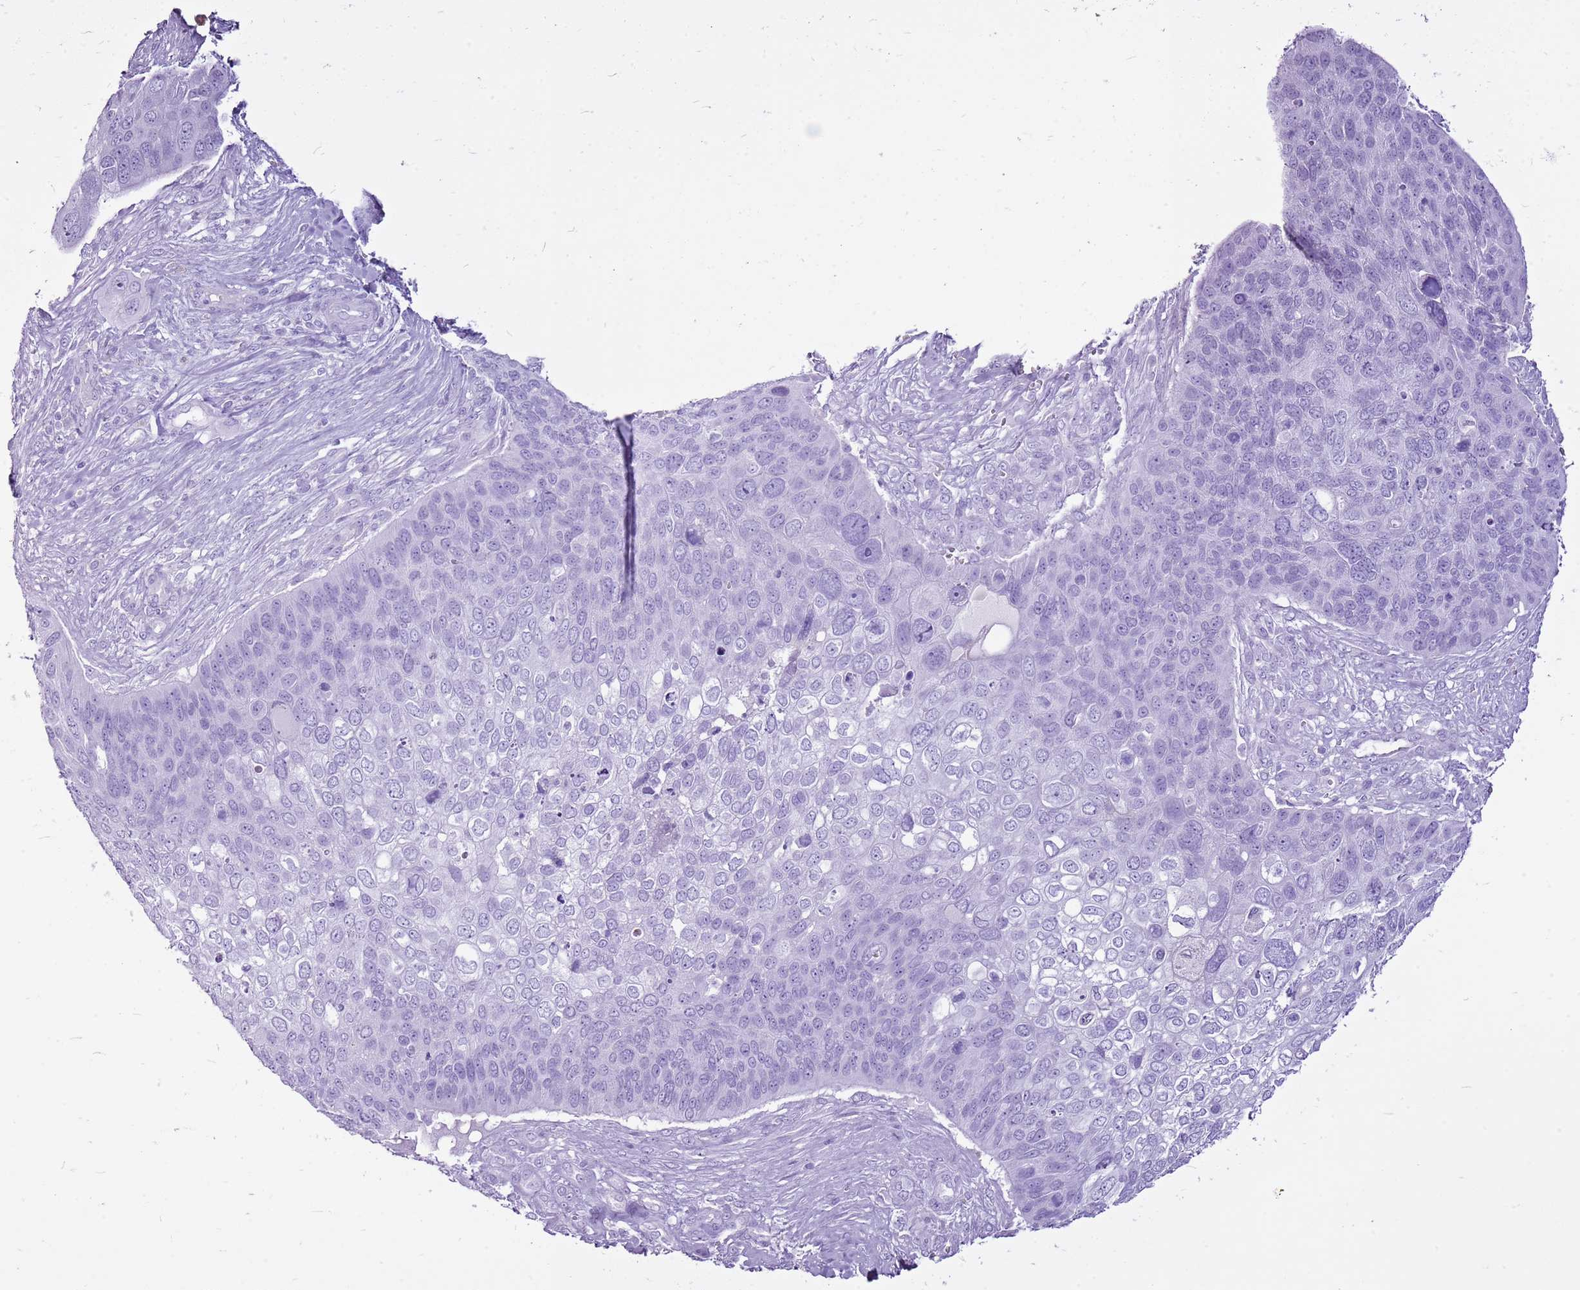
{"staining": {"intensity": "negative", "quantity": "none", "location": "none"}, "tissue": "skin cancer", "cell_type": "Tumor cells", "image_type": "cancer", "snomed": [{"axis": "morphology", "description": "Basal cell carcinoma"}, {"axis": "topography", "description": "Skin"}], "caption": "Immunohistochemistry histopathology image of neoplastic tissue: human skin cancer (basal cell carcinoma) stained with DAB (3,3'-diaminobenzidine) reveals no significant protein expression in tumor cells.", "gene": "CNFN", "patient": {"sex": "female", "age": 74}}